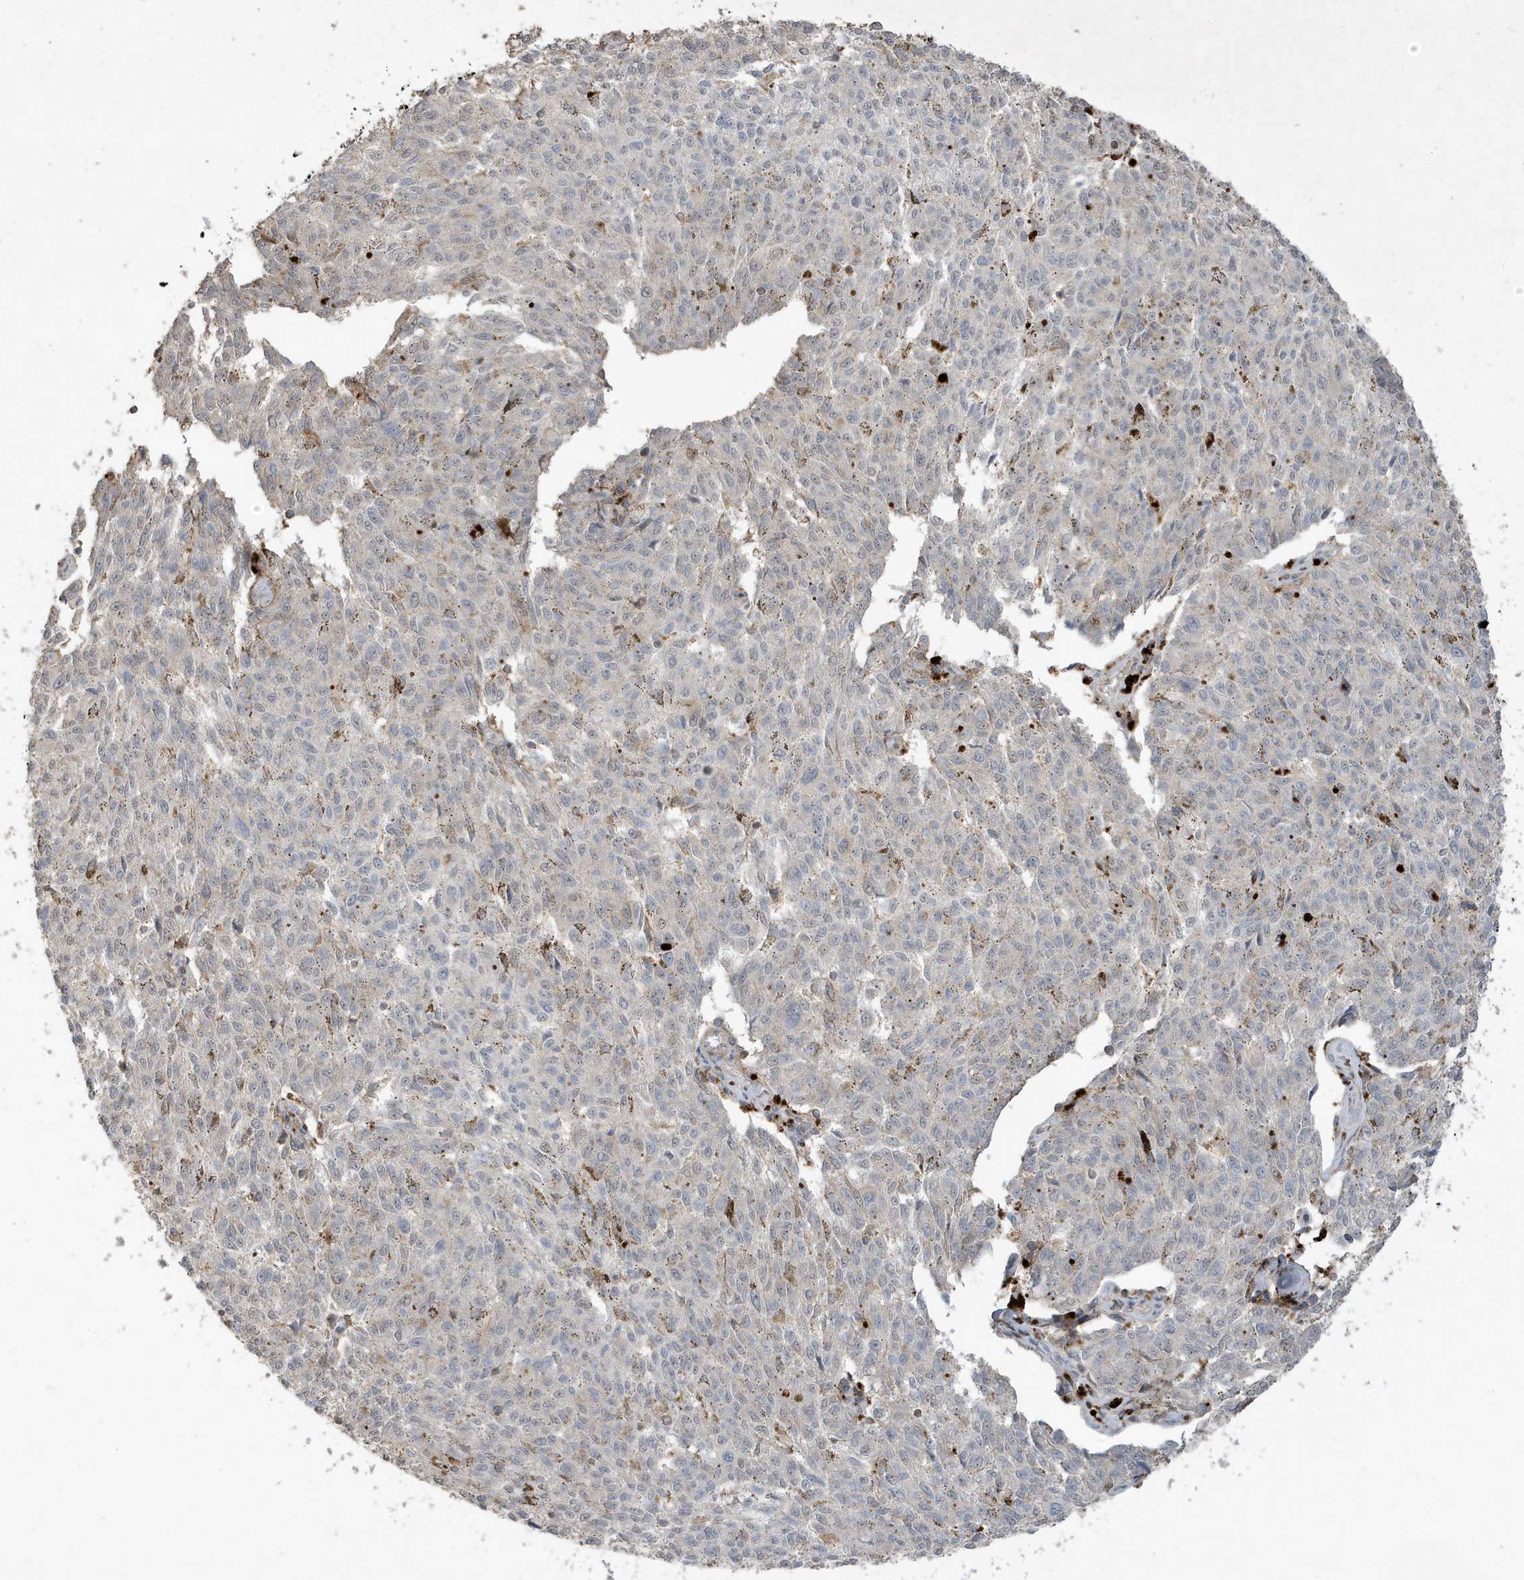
{"staining": {"intensity": "negative", "quantity": "none", "location": "none"}, "tissue": "melanoma", "cell_type": "Tumor cells", "image_type": "cancer", "snomed": [{"axis": "morphology", "description": "Malignant melanoma, NOS"}, {"axis": "topography", "description": "Skin"}], "caption": "Tumor cells show no significant staining in melanoma. (Stains: DAB immunohistochemistry (IHC) with hematoxylin counter stain, Microscopy: brightfield microscopy at high magnification).", "gene": "PRRT3", "patient": {"sex": "female", "age": 72}}